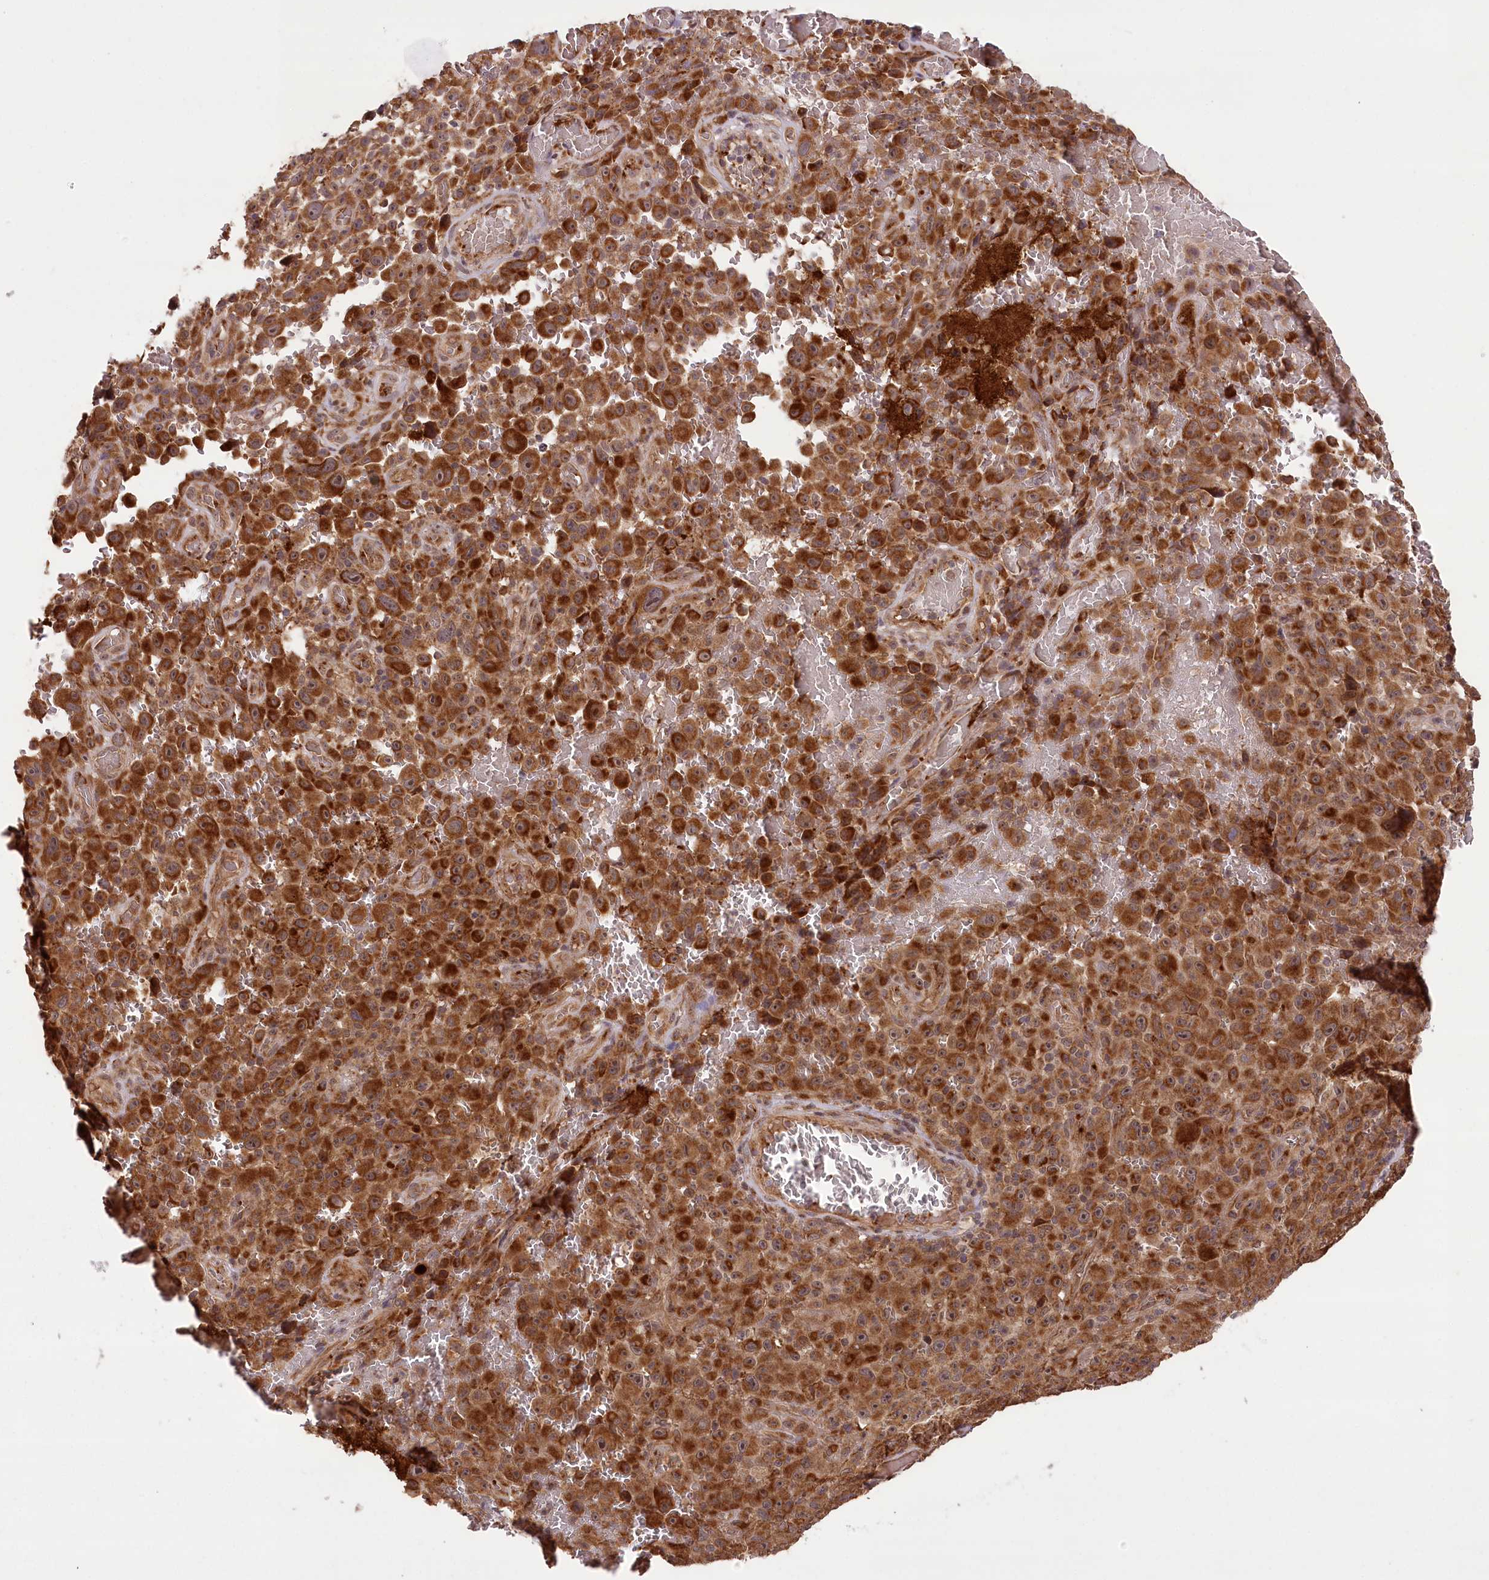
{"staining": {"intensity": "strong", "quantity": ">75%", "location": "cytoplasmic/membranous"}, "tissue": "melanoma", "cell_type": "Tumor cells", "image_type": "cancer", "snomed": [{"axis": "morphology", "description": "Malignant melanoma, NOS"}, {"axis": "topography", "description": "Skin"}], "caption": "IHC image of neoplastic tissue: malignant melanoma stained using immunohistochemistry exhibits high levels of strong protein expression localized specifically in the cytoplasmic/membranous of tumor cells, appearing as a cytoplasmic/membranous brown color.", "gene": "CARD19", "patient": {"sex": "female", "age": 82}}